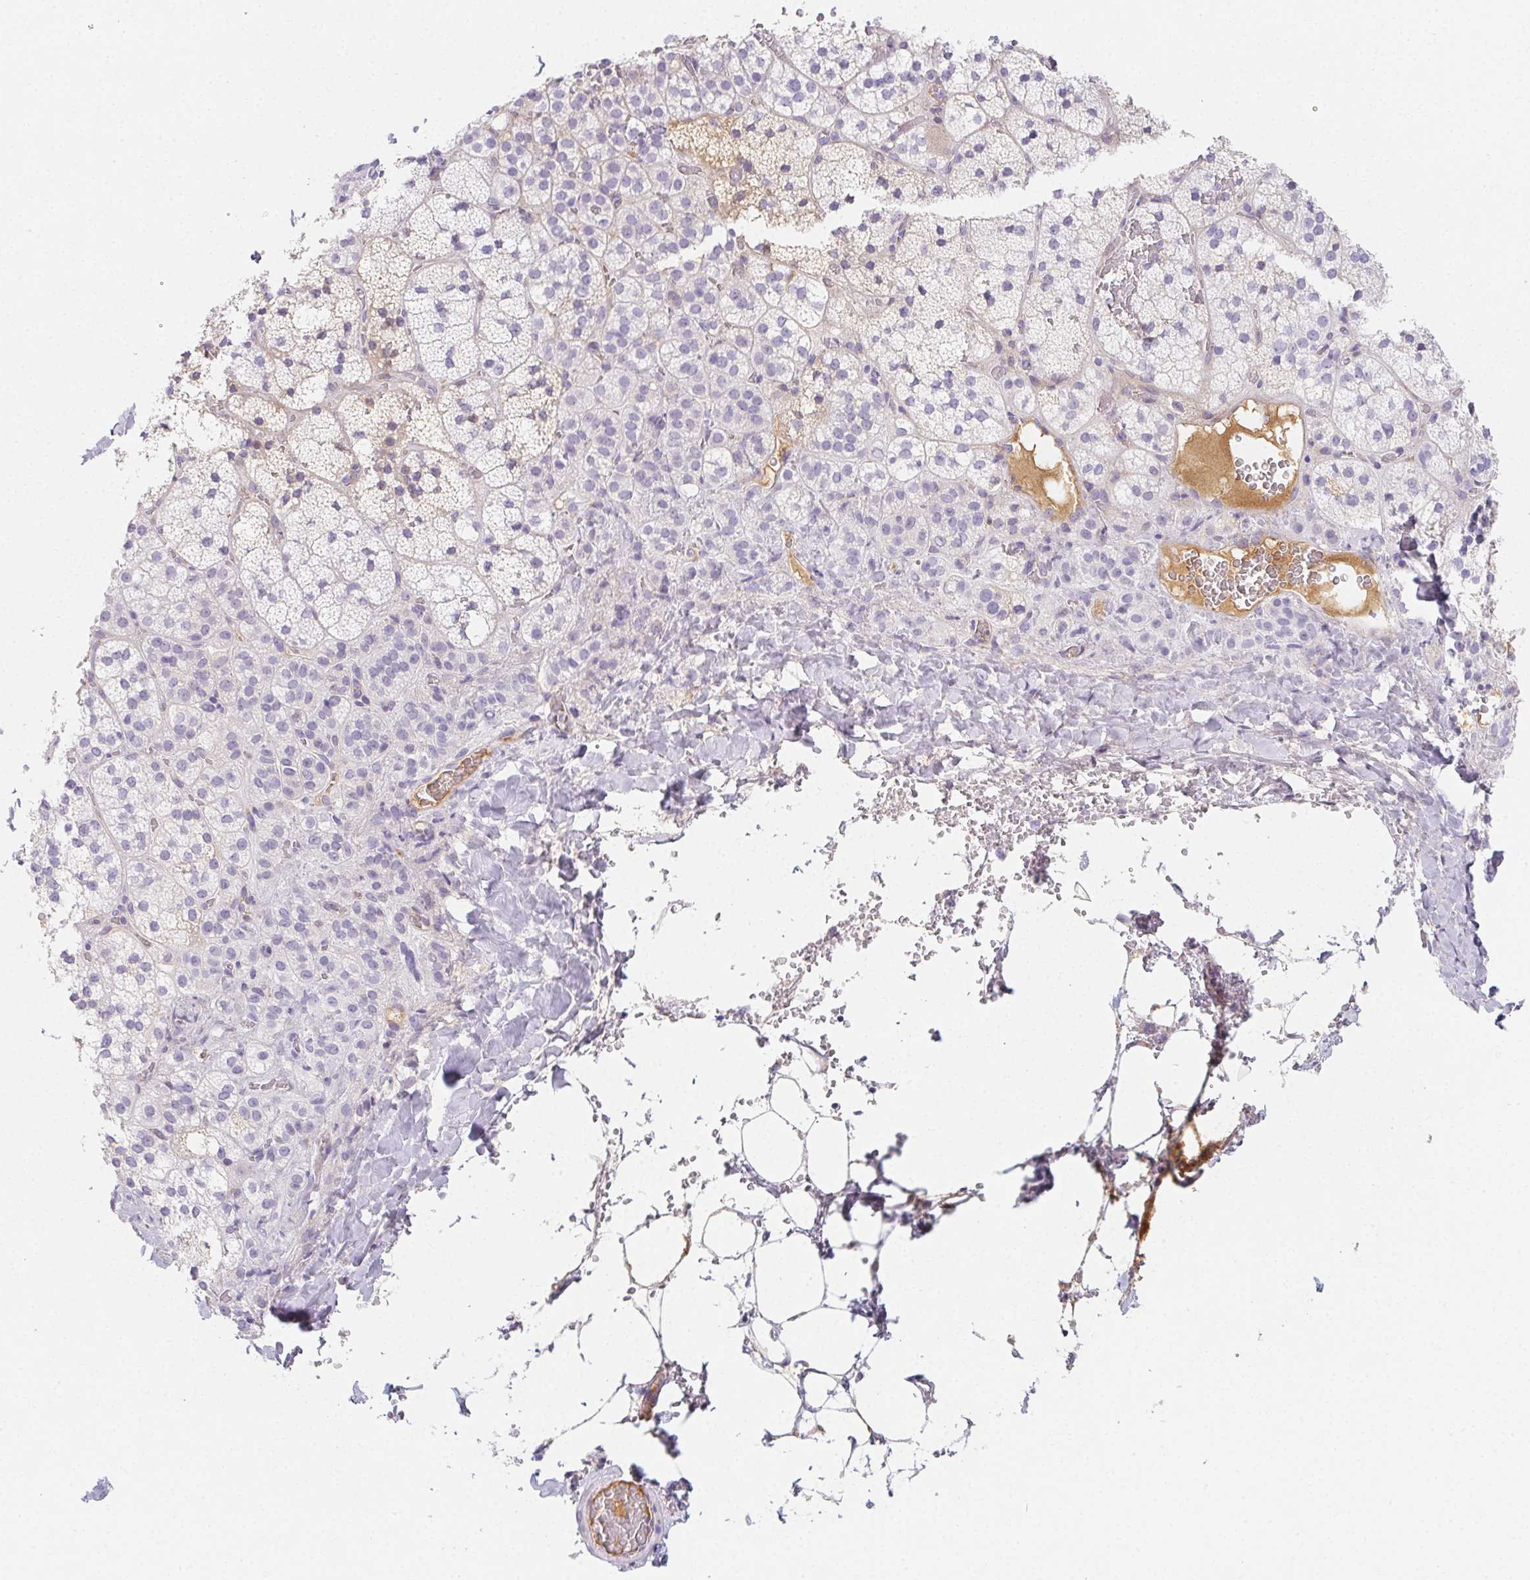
{"staining": {"intensity": "negative", "quantity": "none", "location": "none"}, "tissue": "adrenal gland", "cell_type": "Glandular cells", "image_type": "normal", "snomed": [{"axis": "morphology", "description": "Normal tissue, NOS"}, {"axis": "topography", "description": "Adrenal gland"}], "caption": "Human adrenal gland stained for a protein using immunohistochemistry reveals no expression in glandular cells.", "gene": "ITIH2", "patient": {"sex": "male", "age": 53}}